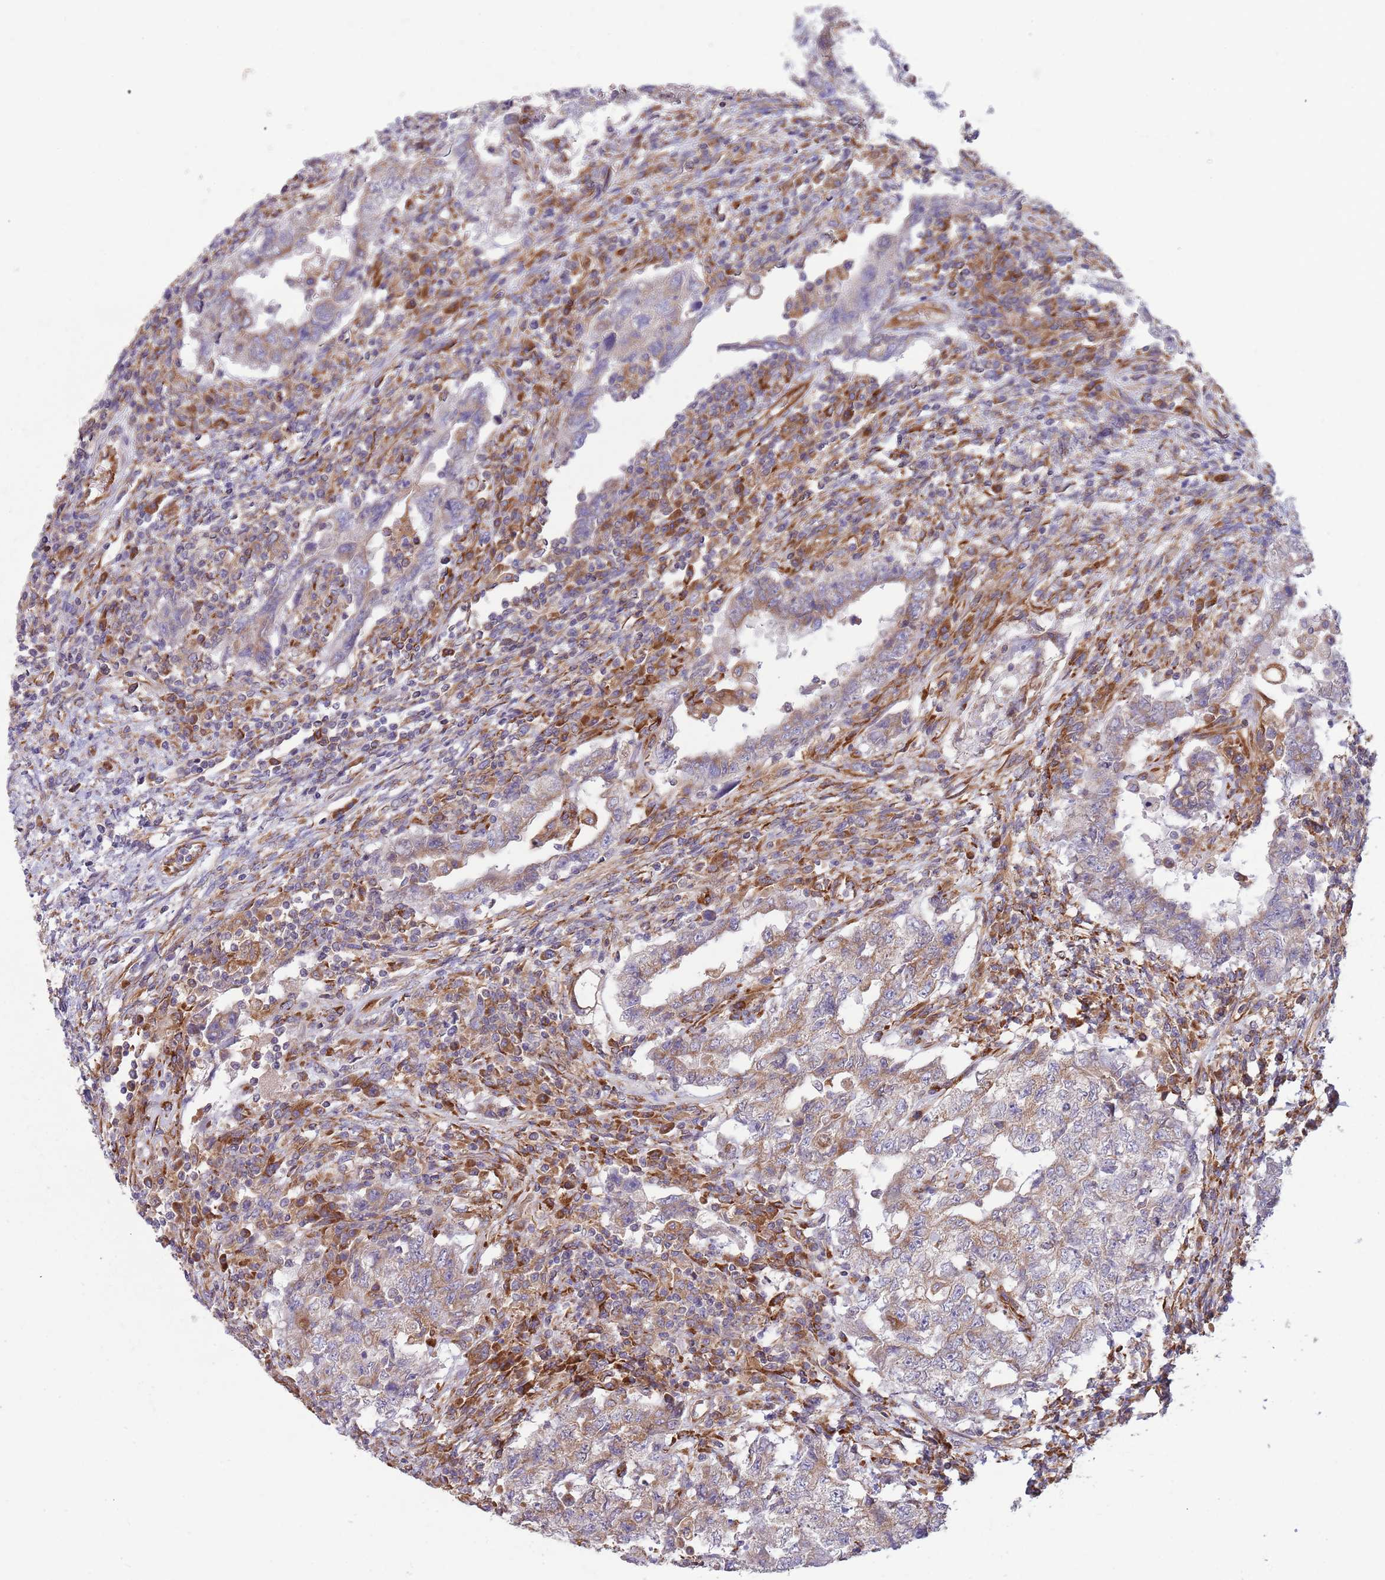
{"staining": {"intensity": "moderate", "quantity": ">75%", "location": "cytoplasmic/membranous"}, "tissue": "testis cancer", "cell_type": "Tumor cells", "image_type": "cancer", "snomed": [{"axis": "morphology", "description": "Carcinoma, Embryonal, NOS"}, {"axis": "topography", "description": "Testis"}], "caption": "Immunohistochemistry (IHC) staining of testis embryonal carcinoma, which demonstrates medium levels of moderate cytoplasmic/membranous positivity in about >75% of tumor cells indicating moderate cytoplasmic/membranous protein positivity. The staining was performed using DAB (brown) for protein detection and nuclei were counterstained in hematoxylin (blue).", "gene": "ARMCX6", "patient": {"sex": "male", "age": 26}}